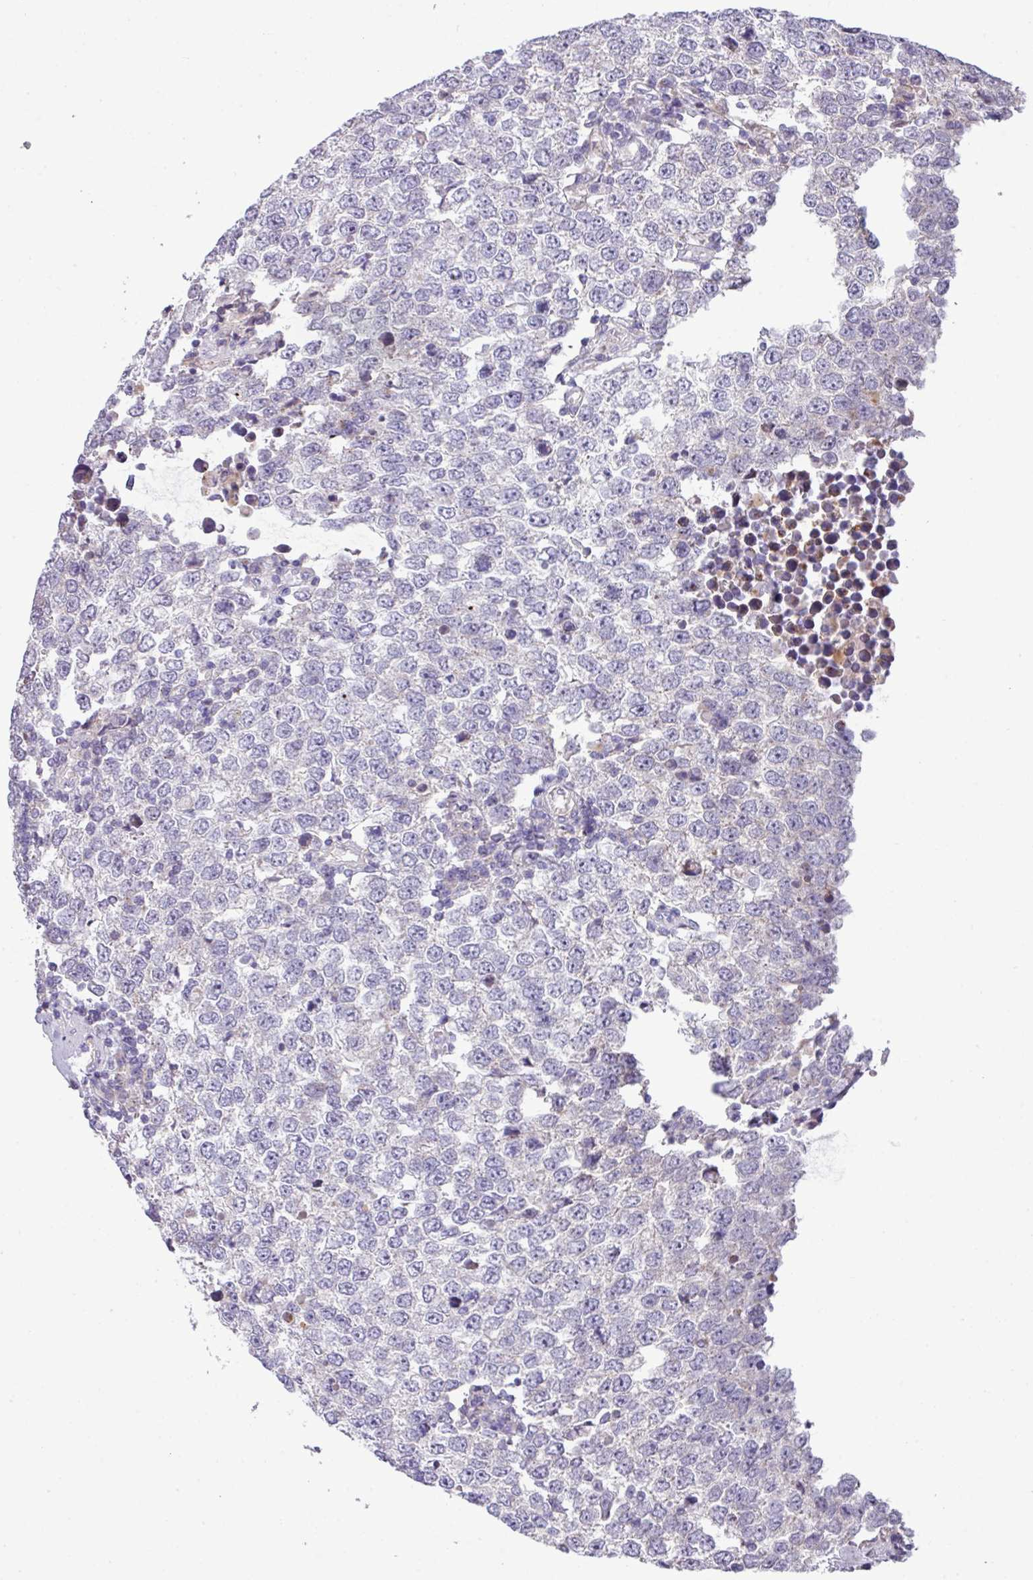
{"staining": {"intensity": "negative", "quantity": "none", "location": "none"}, "tissue": "testis cancer", "cell_type": "Tumor cells", "image_type": "cancer", "snomed": [{"axis": "morphology", "description": "Seminoma, NOS"}, {"axis": "morphology", "description": "Carcinoma, Embryonal, NOS"}, {"axis": "topography", "description": "Testis"}], "caption": "Protein analysis of testis seminoma displays no significant staining in tumor cells.", "gene": "IRGC", "patient": {"sex": "male", "age": 28}}